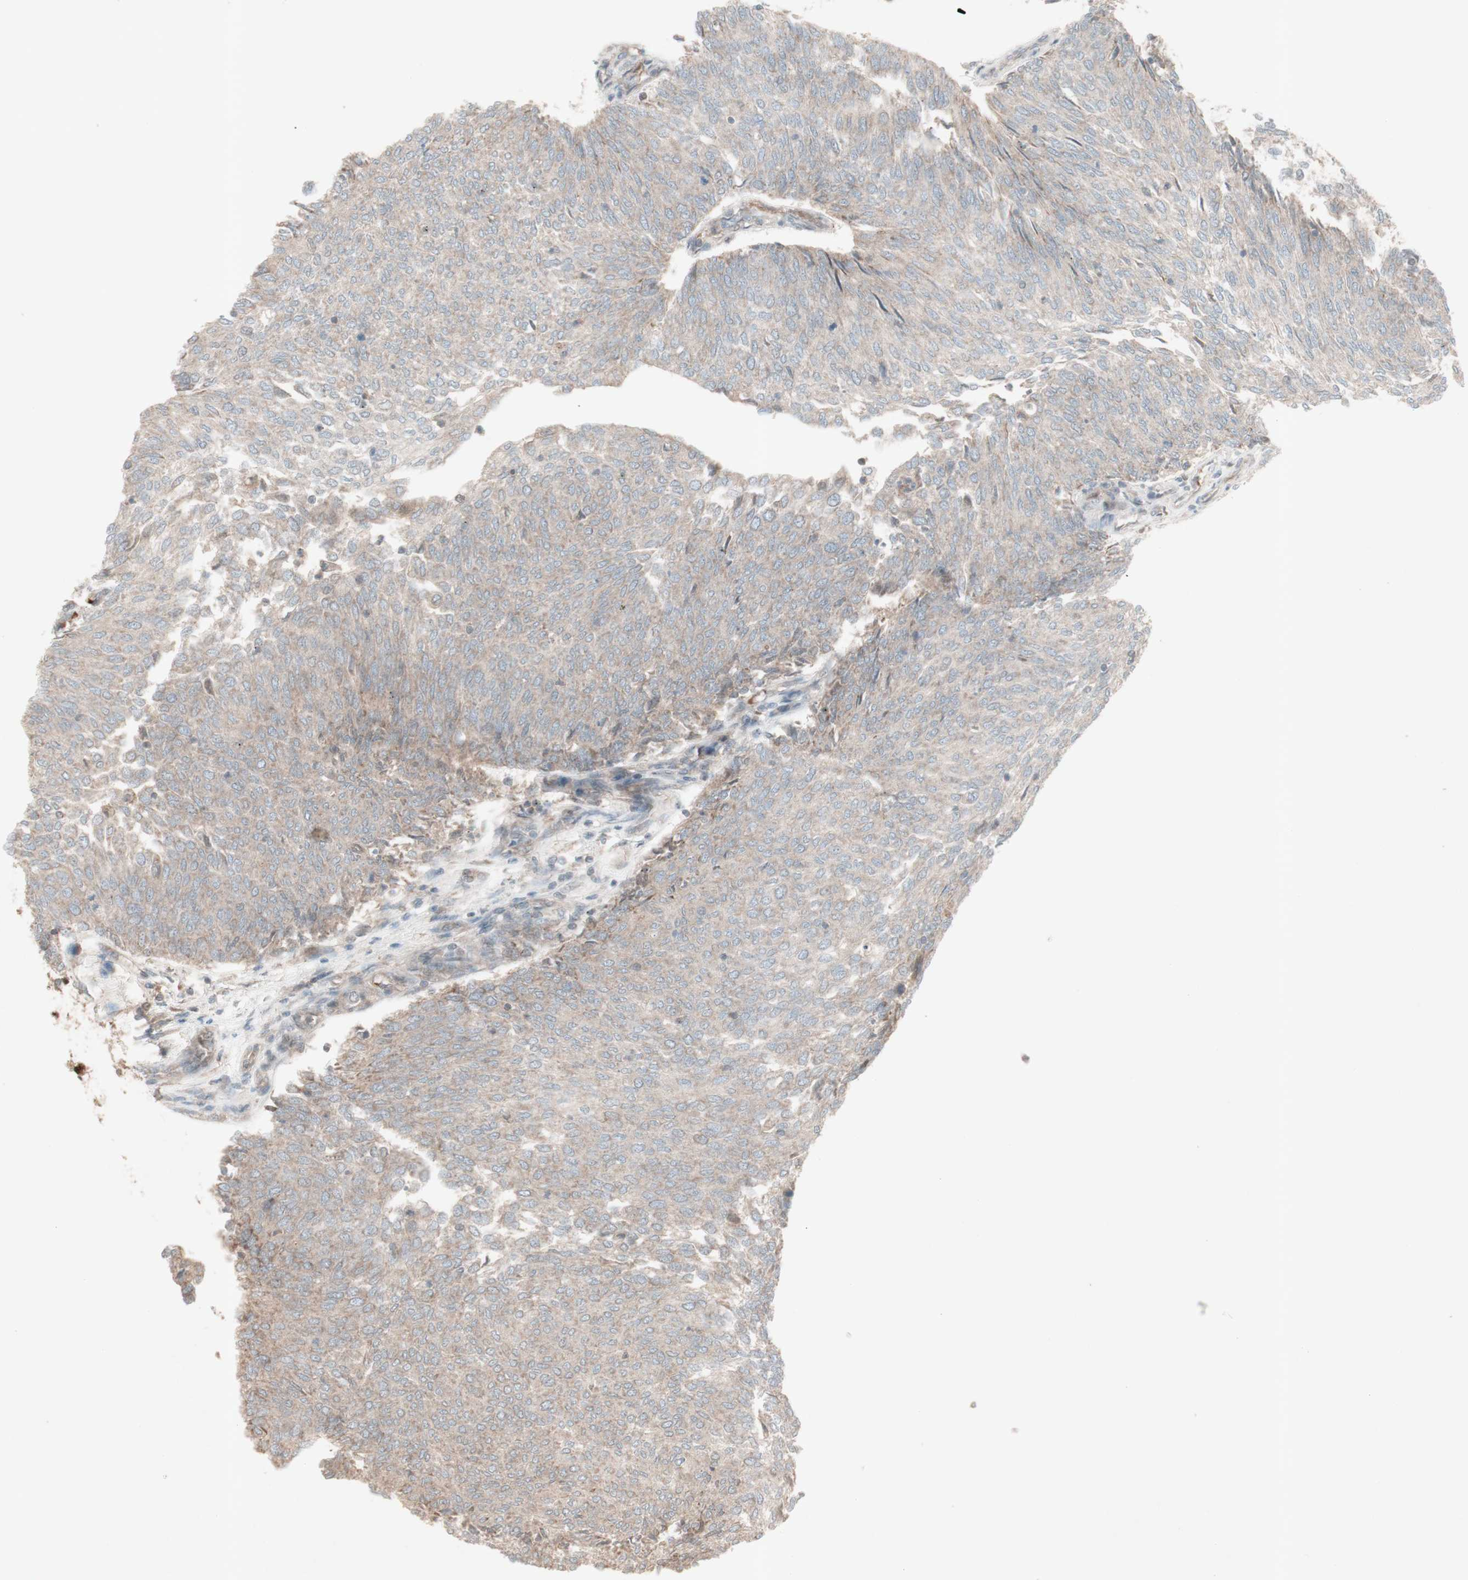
{"staining": {"intensity": "negative", "quantity": "none", "location": "none"}, "tissue": "urothelial cancer", "cell_type": "Tumor cells", "image_type": "cancer", "snomed": [{"axis": "morphology", "description": "Urothelial carcinoma, Low grade"}, {"axis": "topography", "description": "Urinary bladder"}], "caption": "Urothelial cancer stained for a protein using IHC displays no staining tumor cells.", "gene": "MSH6", "patient": {"sex": "female", "age": 79}}